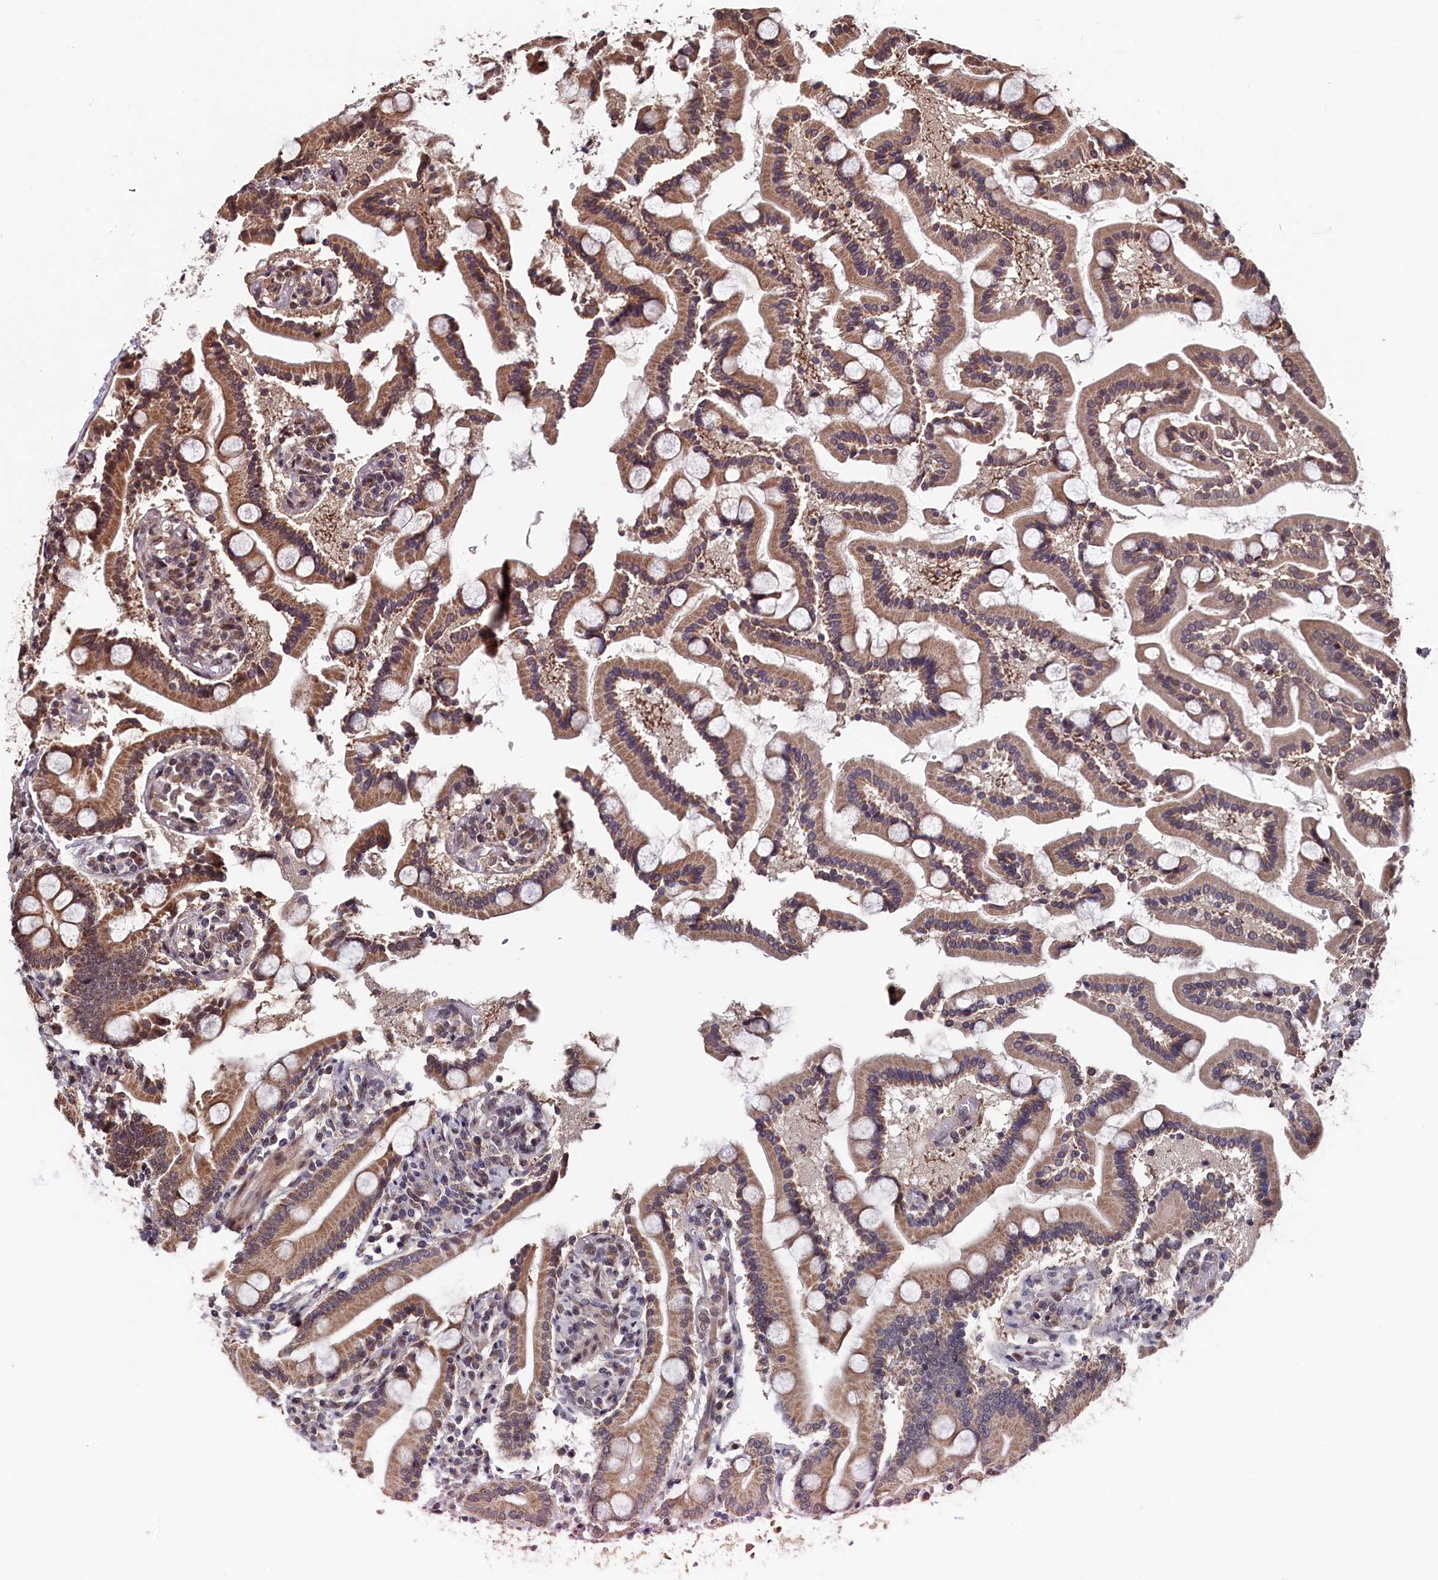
{"staining": {"intensity": "moderate", "quantity": ">75%", "location": "cytoplasmic/membranous"}, "tissue": "duodenum", "cell_type": "Glandular cells", "image_type": "normal", "snomed": [{"axis": "morphology", "description": "Normal tissue, NOS"}, {"axis": "topography", "description": "Duodenum"}], "caption": "Moderate cytoplasmic/membranous protein positivity is seen in approximately >75% of glandular cells in duodenum. The staining is performed using DAB (3,3'-diaminobenzidine) brown chromogen to label protein expression. The nuclei are counter-stained blue using hematoxylin.", "gene": "CLPX", "patient": {"sex": "male", "age": 55}}